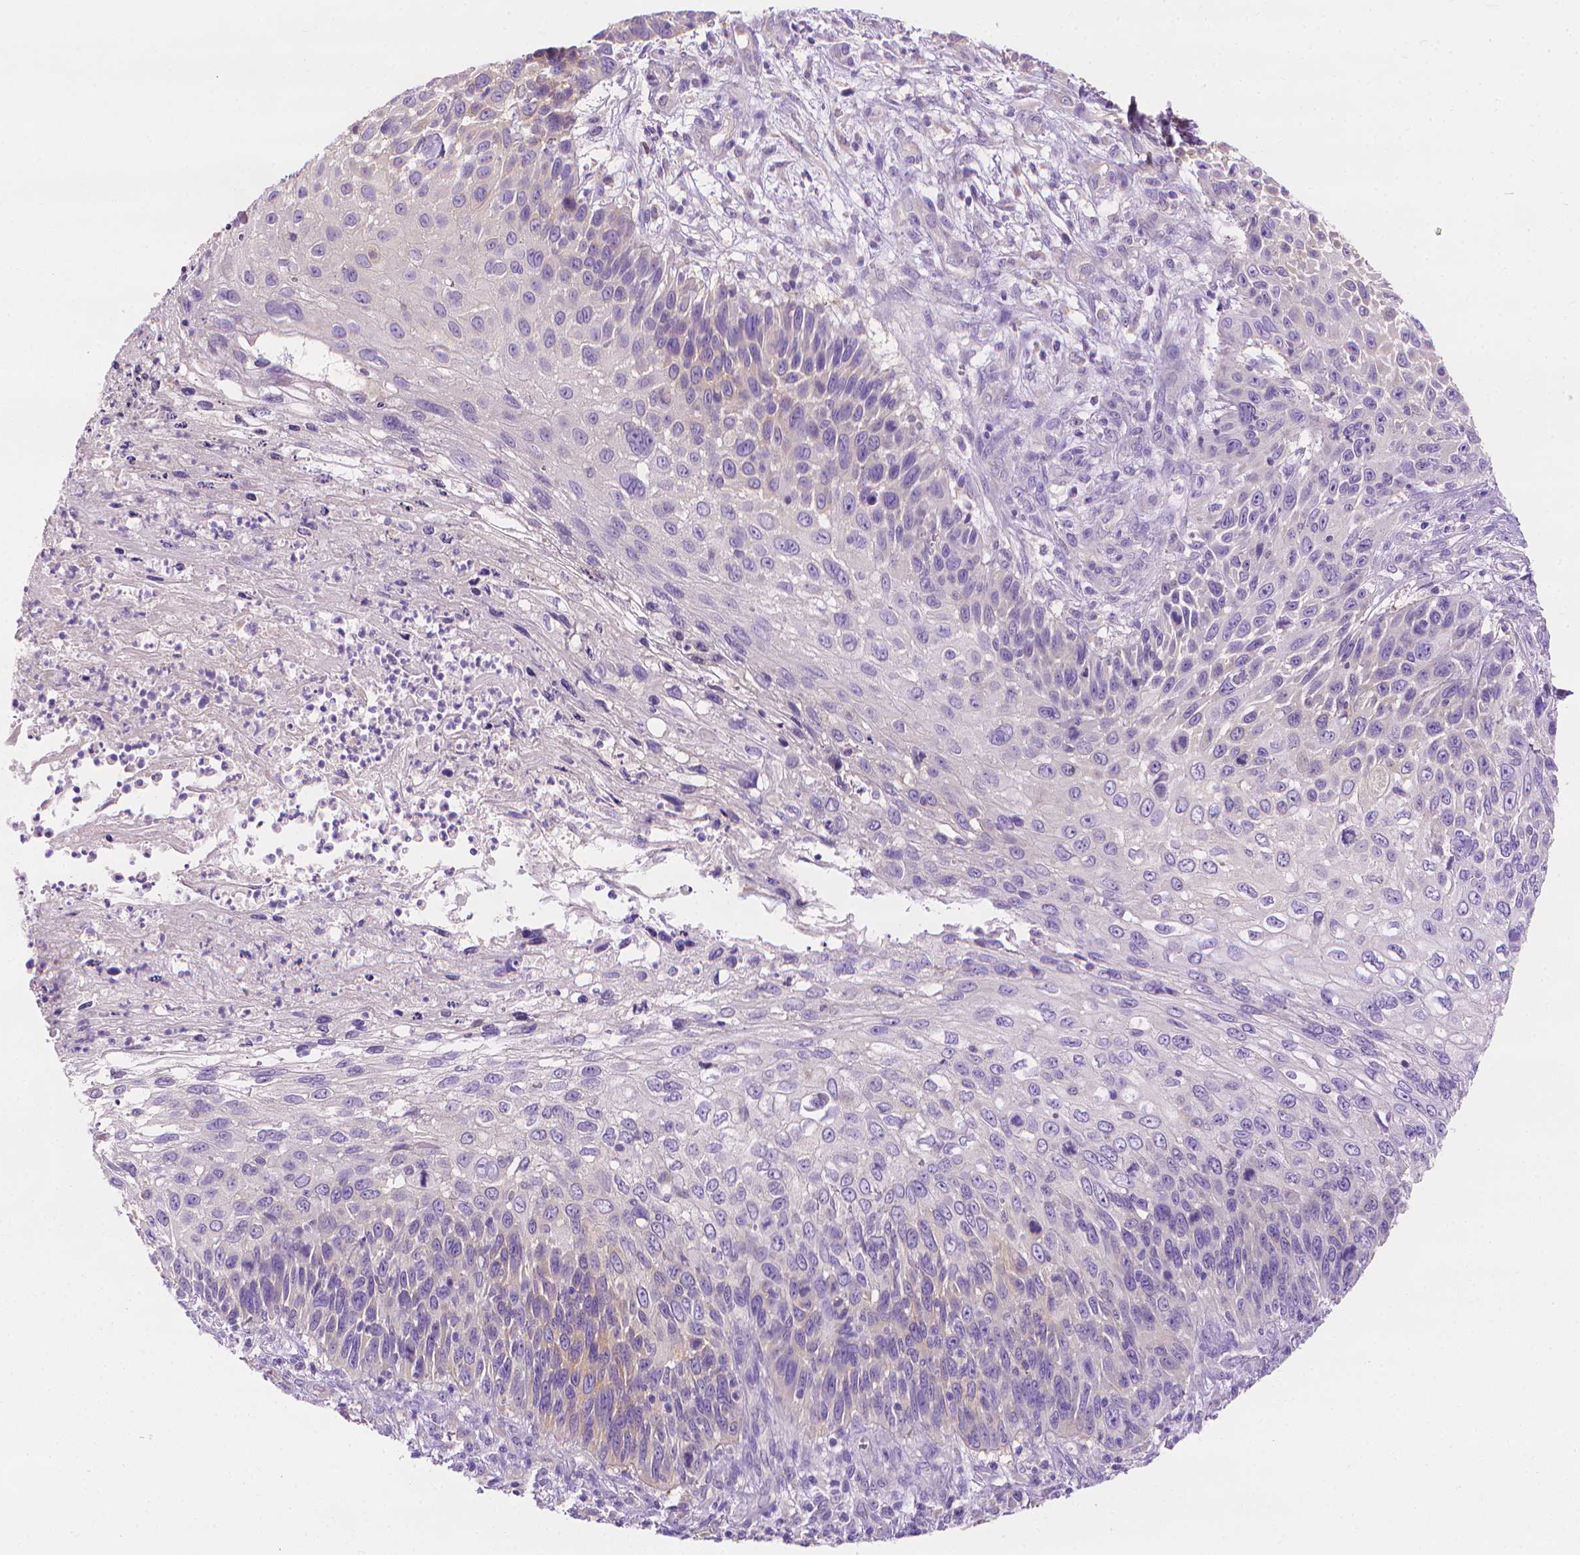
{"staining": {"intensity": "weak", "quantity": "<25%", "location": "cytoplasmic/membranous"}, "tissue": "skin cancer", "cell_type": "Tumor cells", "image_type": "cancer", "snomed": [{"axis": "morphology", "description": "Squamous cell carcinoma, NOS"}, {"axis": "topography", "description": "Skin"}], "caption": "The micrograph reveals no significant staining in tumor cells of skin cancer.", "gene": "FASN", "patient": {"sex": "male", "age": 92}}